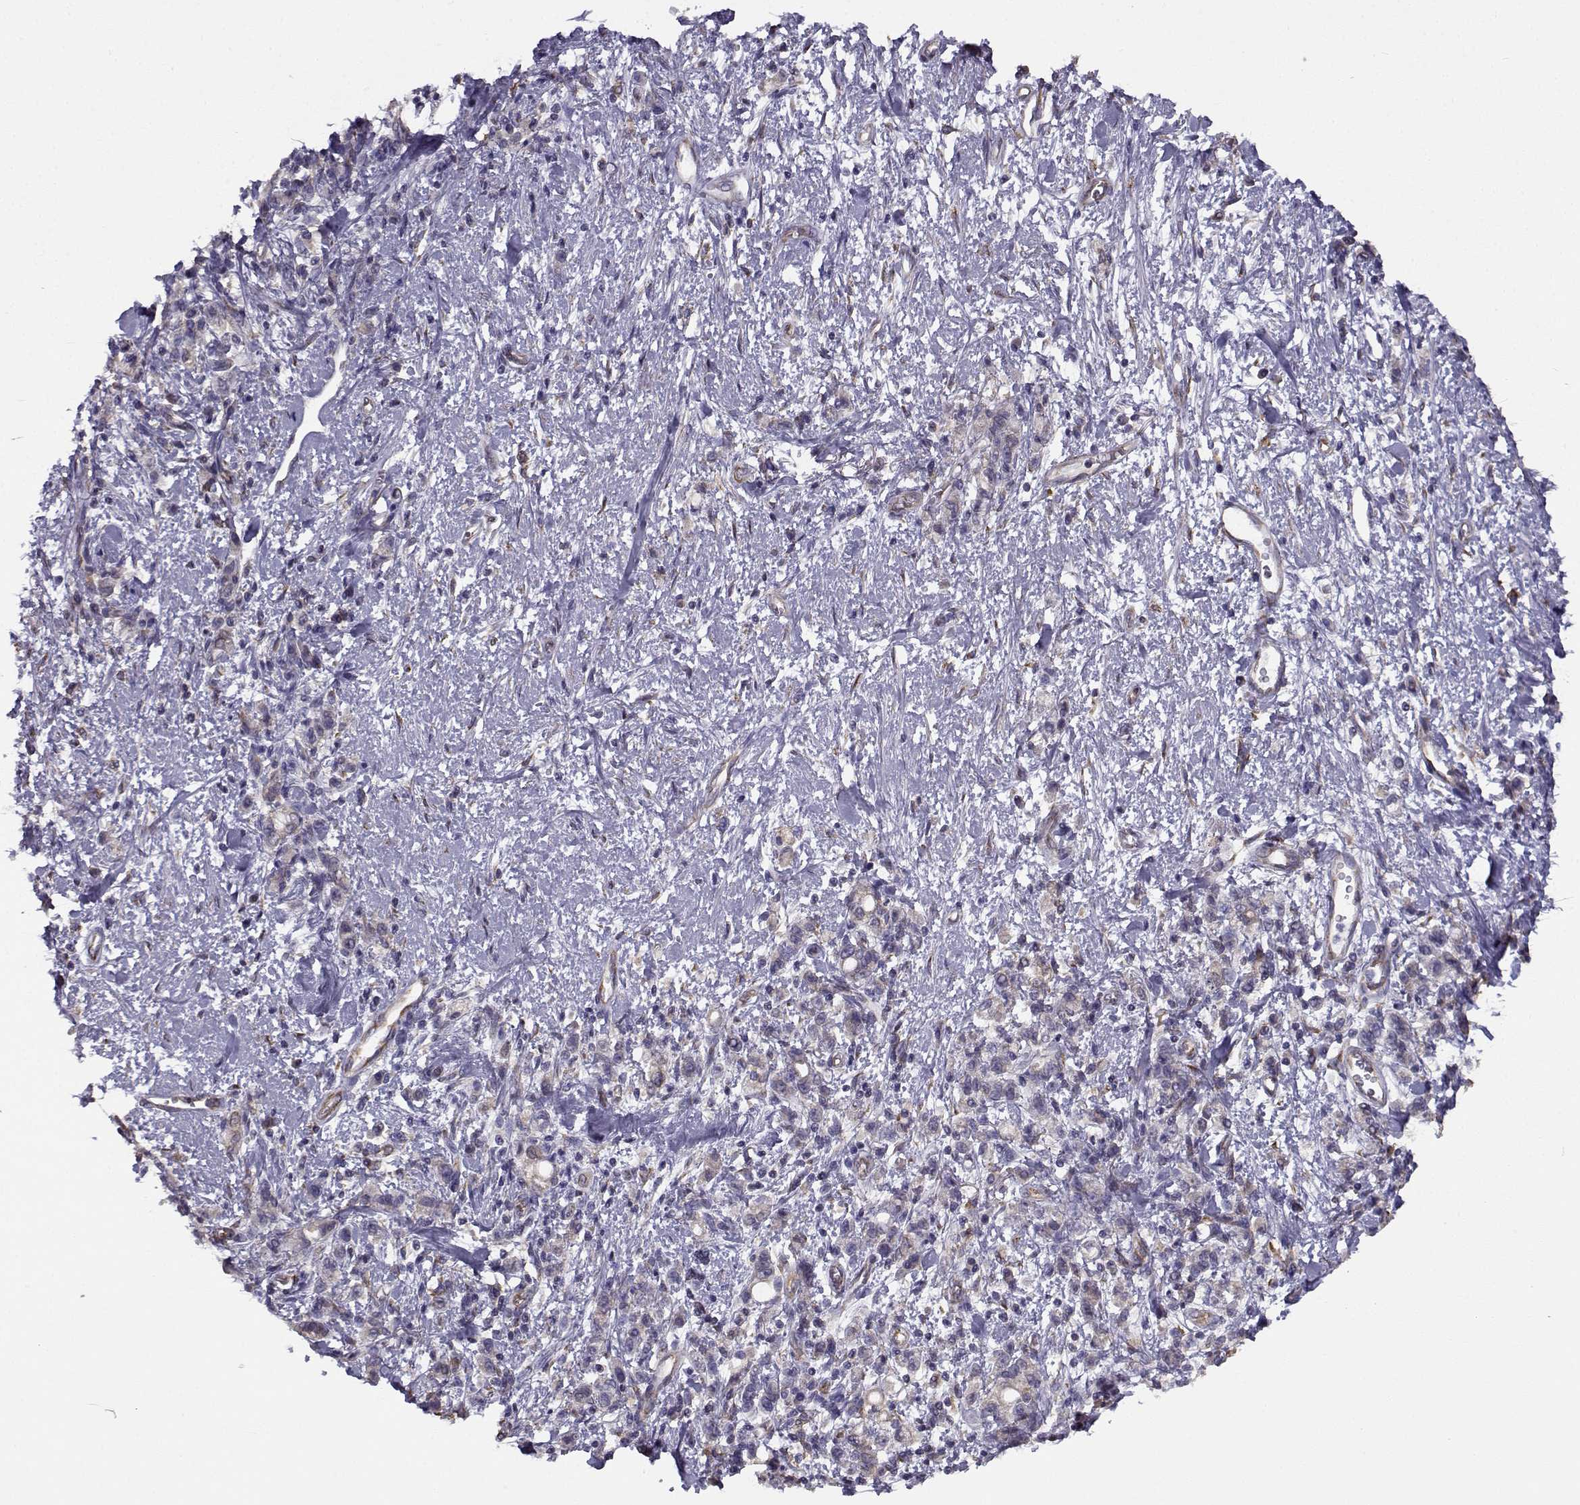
{"staining": {"intensity": "weak", "quantity": "<25%", "location": "cytoplasmic/membranous"}, "tissue": "stomach cancer", "cell_type": "Tumor cells", "image_type": "cancer", "snomed": [{"axis": "morphology", "description": "Adenocarcinoma, NOS"}, {"axis": "topography", "description": "Stomach"}], "caption": "The IHC photomicrograph has no significant staining in tumor cells of stomach cancer tissue.", "gene": "BEND6", "patient": {"sex": "male", "age": 77}}